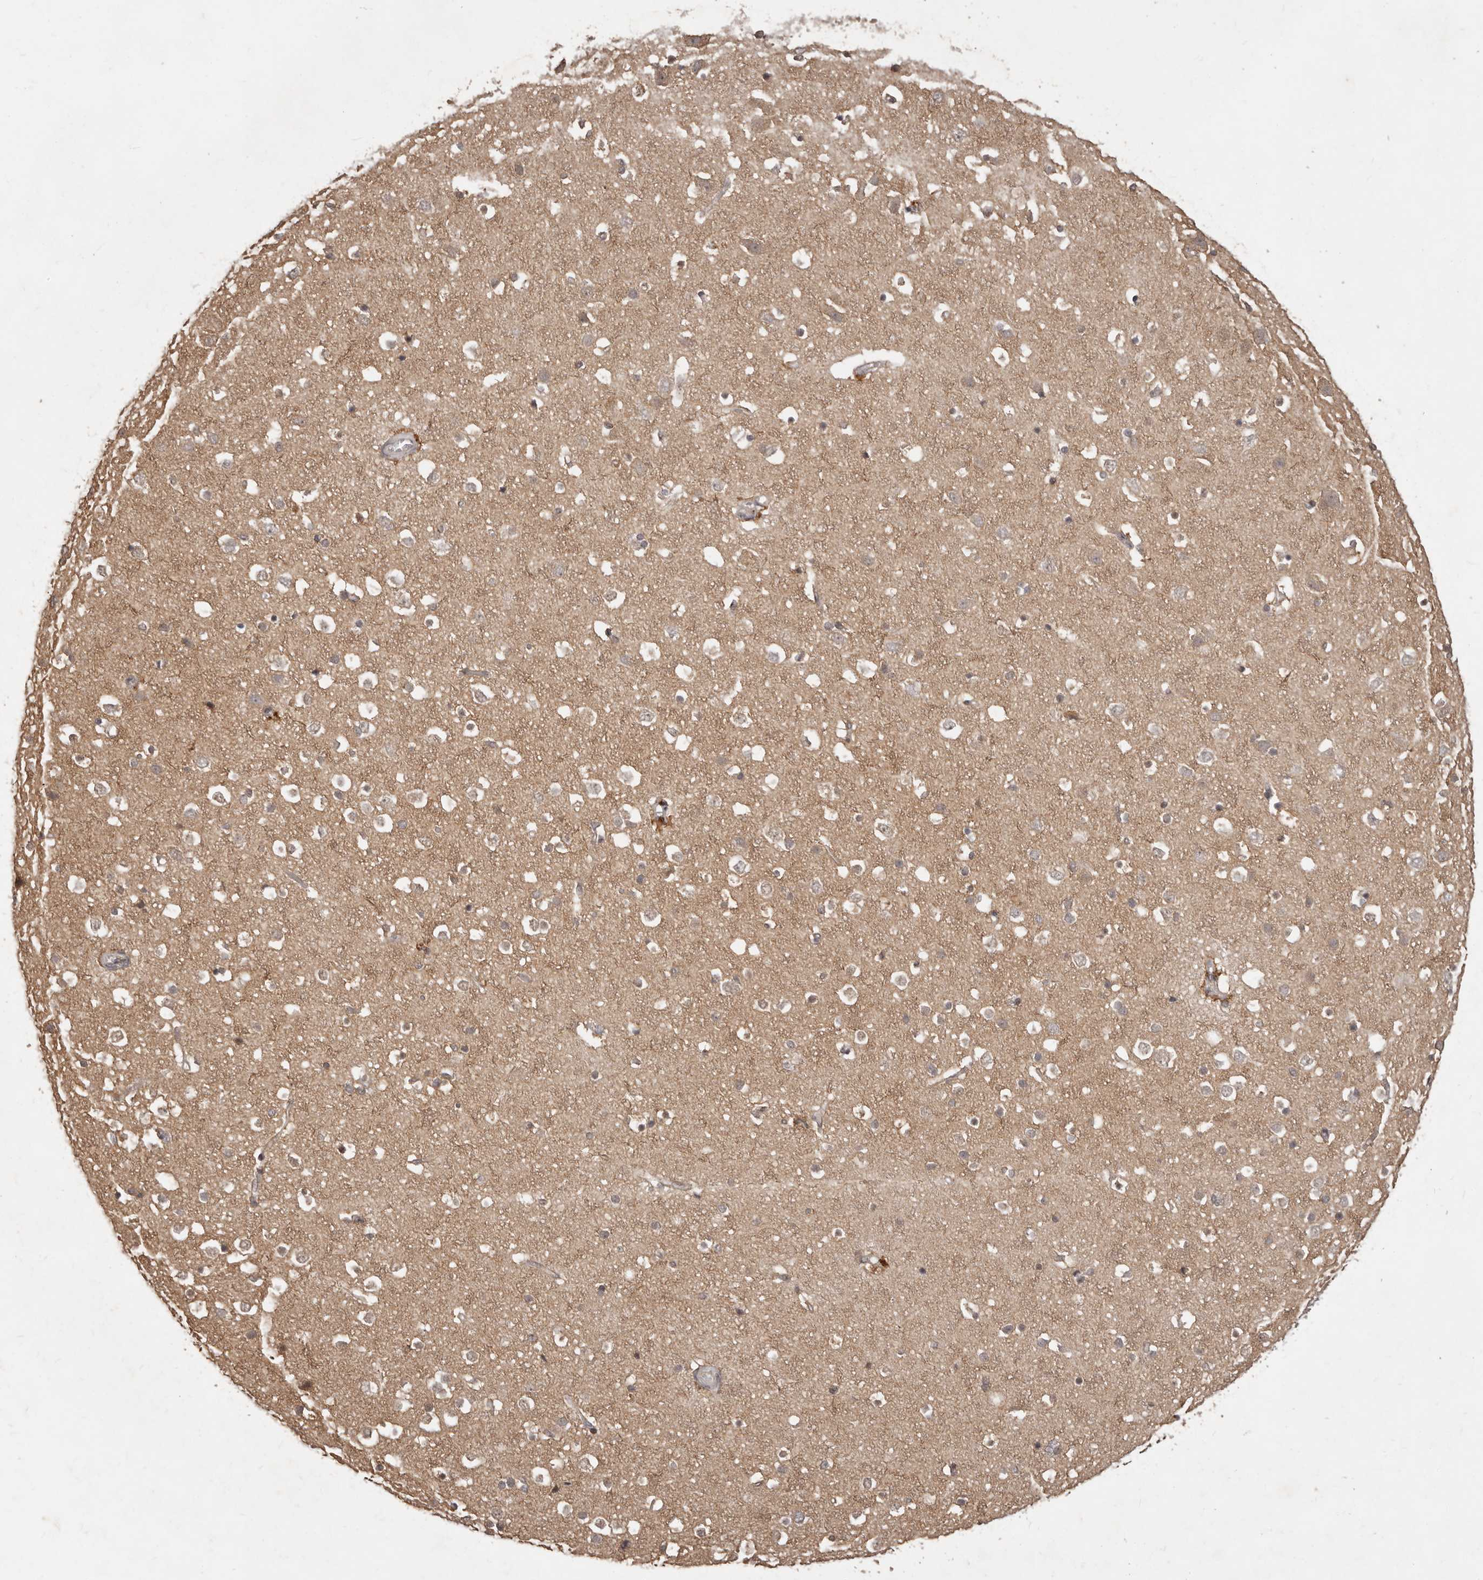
{"staining": {"intensity": "weak", "quantity": "25%-75%", "location": "cytoplasmic/membranous"}, "tissue": "cerebral cortex", "cell_type": "Endothelial cells", "image_type": "normal", "snomed": [{"axis": "morphology", "description": "Normal tissue, NOS"}, {"axis": "topography", "description": "Cerebral cortex"}], "caption": "Immunohistochemistry (IHC) photomicrograph of benign human cerebral cortex stained for a protein (brown), which displays low levels of weak cytoplasmic/membranous positivity in about 25%-75% of endothelial cells.", "gene": "MTO1", "patient": {"sex": "male", "age": 54}}